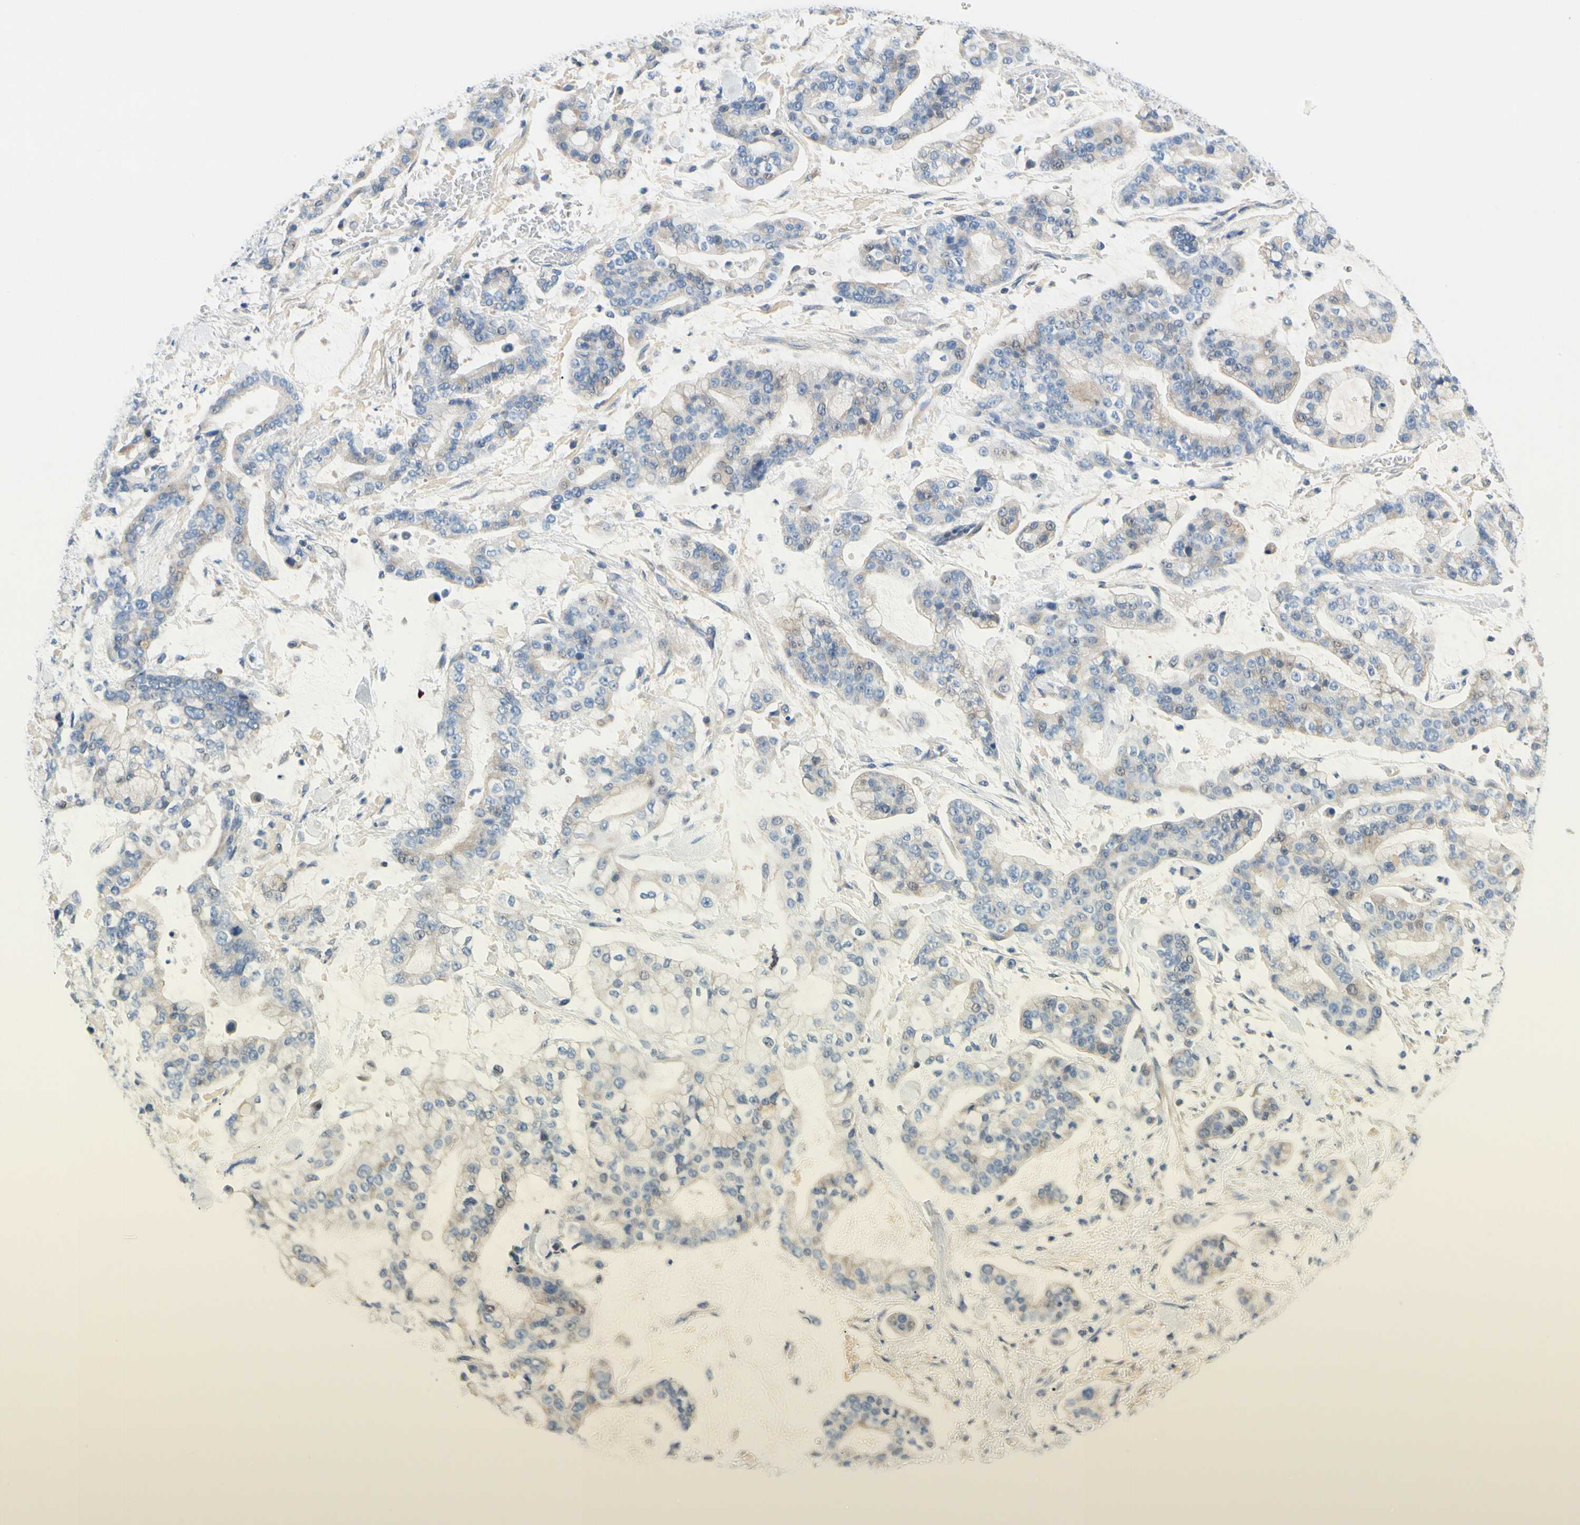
{"staining": {"intensity": "negative", "quantity": "none", "location": "none"}, "tissue": "stomach cancer", "cell_type": "Tumor cells", "image_type": "cancer", "snomed": [{"axis": "morphology", "description": "Normal tissue, NOS"}, {"axis": "morphology", "description": "Adenocarcinoma, NOS"}, {"axis": "topography", "description": "Stomach, upper"}, {"axis": "topography", "description": "Stomach"}], "caption": "IHC of stomach adenocarcinoma reveals no positivity in tumor cells. (Brightfield microscopy of DAB (3,3'-diaminobenzidine) immunohistochemistry at high magnification).", "gene": "CCM2L", "patient": {"sex": "male", "age": 76}}